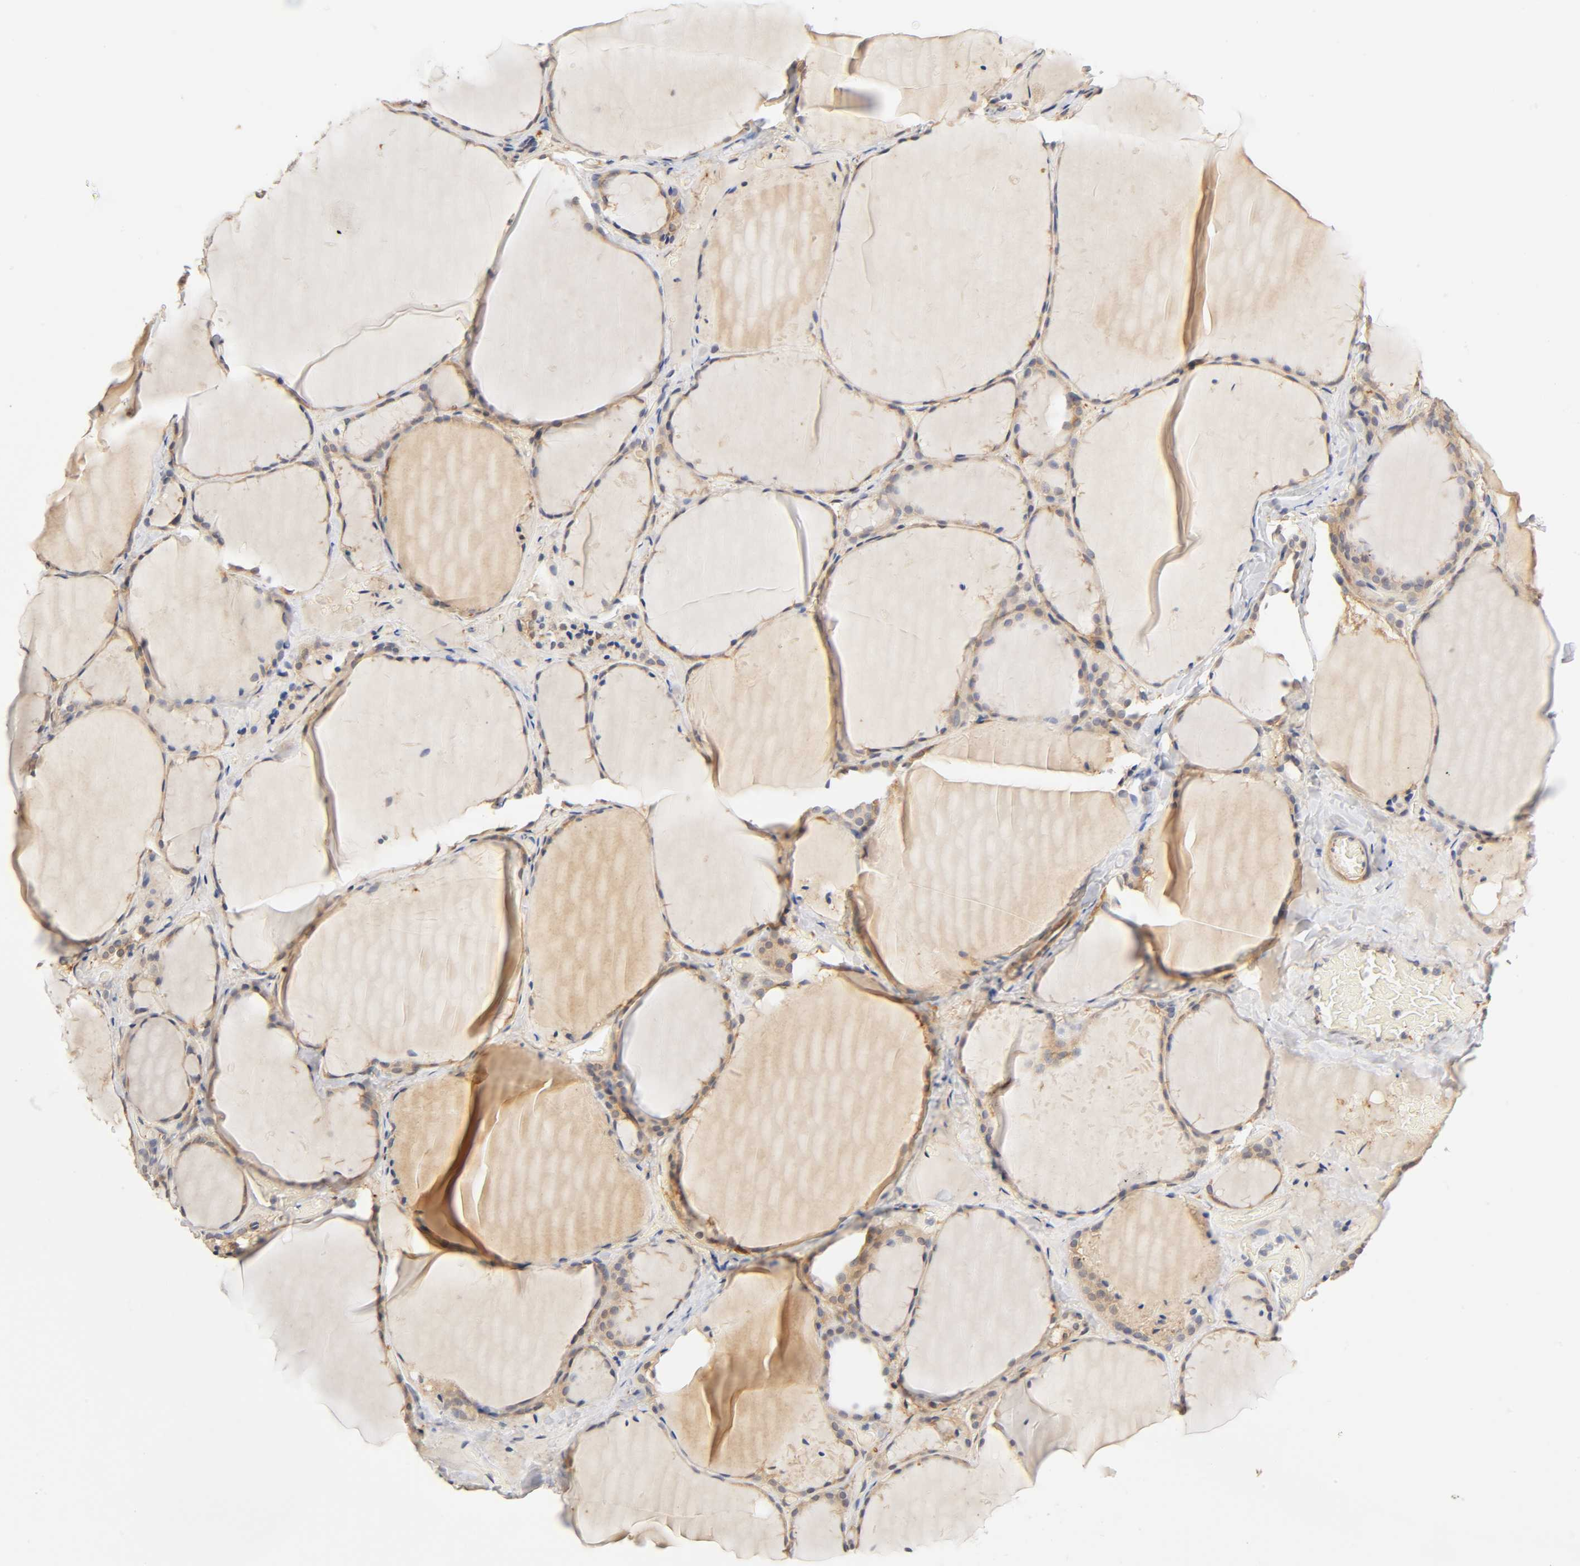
{"staining": {"intensity": "moderate", "quantity": ">75%", "location": "cytoplasmic/membranous"}, "tissue": "thyroid gland", "cell_type": "Glandular cells", "image_type": "normal", "snomed": [{"axis": "morphology", "description": "Normal tissue, NOS"}, {"axis": "topography", "description": "Thyroid gland"}], "caption": "Immunohistochemical staining of benign thyroid gland displays moderate cytoplasmic/membranous protein positivity in approximately >75% of glandular cells.", "gene": "PDE5A", "patient": {"sex": "female", "age": 22}}